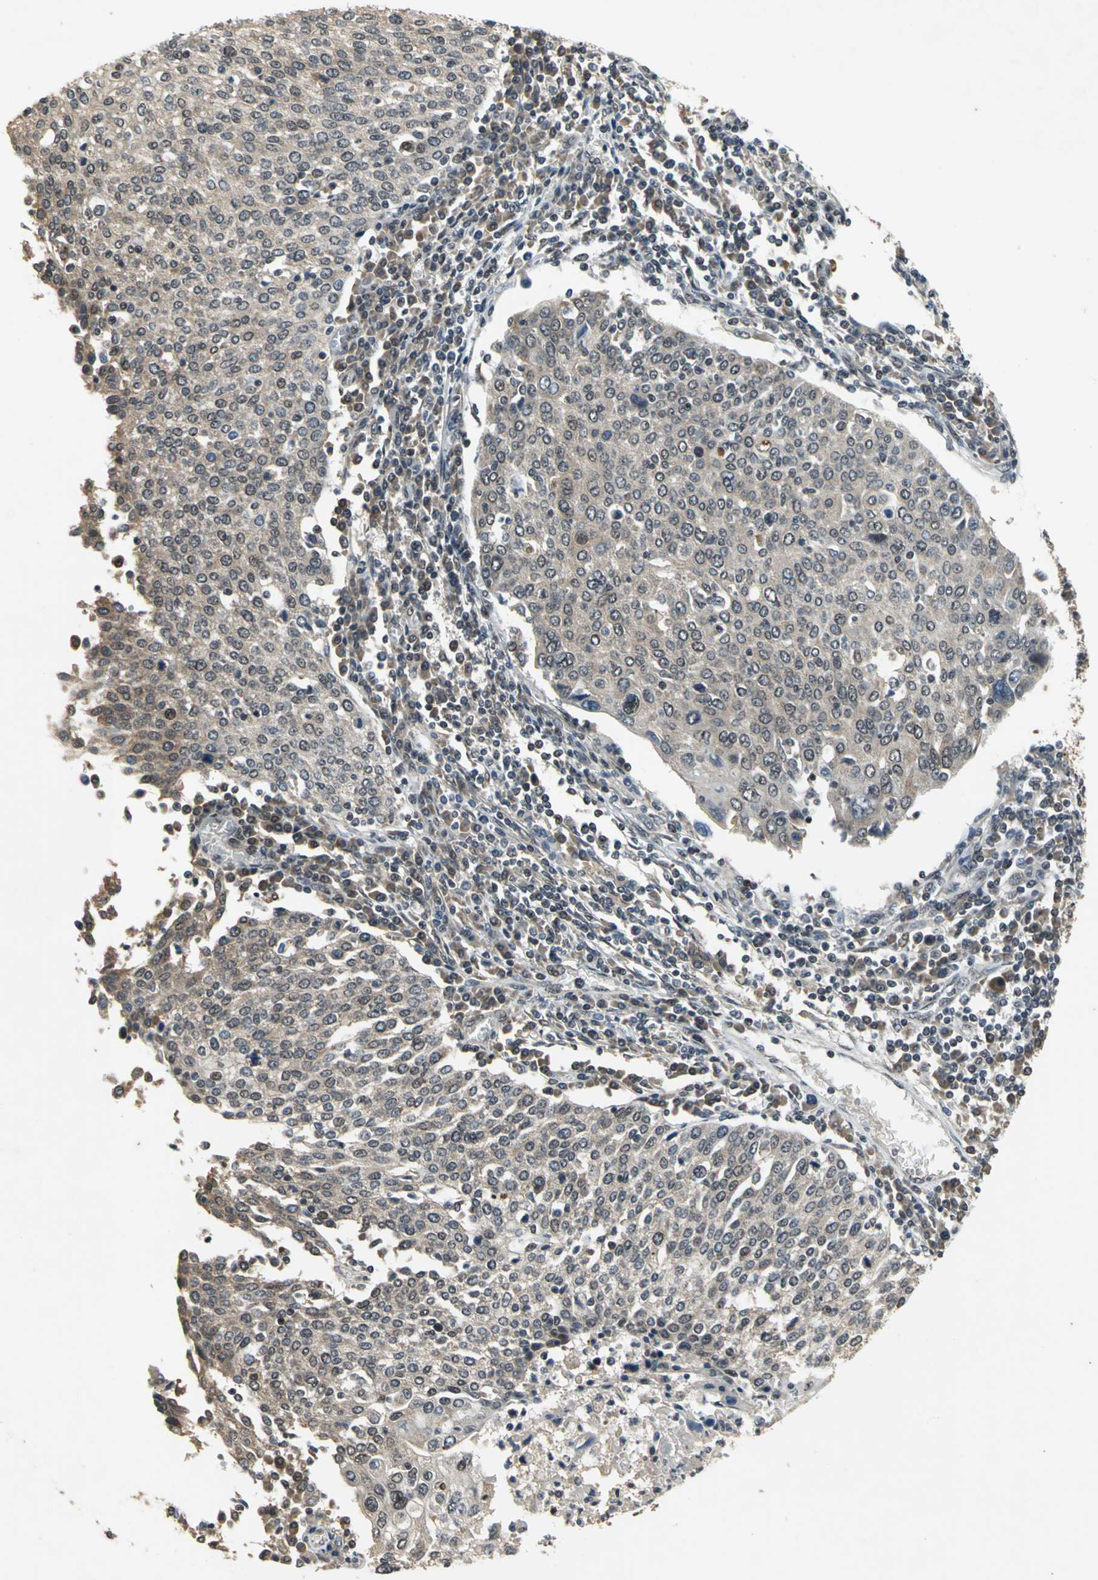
{"staining": {"intensity": "weak", "quantity": ">75%", "location": "cytoplasmic/membranous"}, "tissue": "cervical cancer", "cell_type": "Tumor cells", "image_type": "cancer", "snomed": [{"axis": "morphology", "description": "Squamous cell carcinoma, NOS"}, {"axis": "topography", "description": "Cervix"}], "caption": "This is a photomicrograph of IHC staining of squamous cell carcinoma (cervical), which shows weak staining in the cytoplasmic/membranous of tumor cells.", "gene": "NOTCH3", "patient": {"sex": "female", "age": 40}}